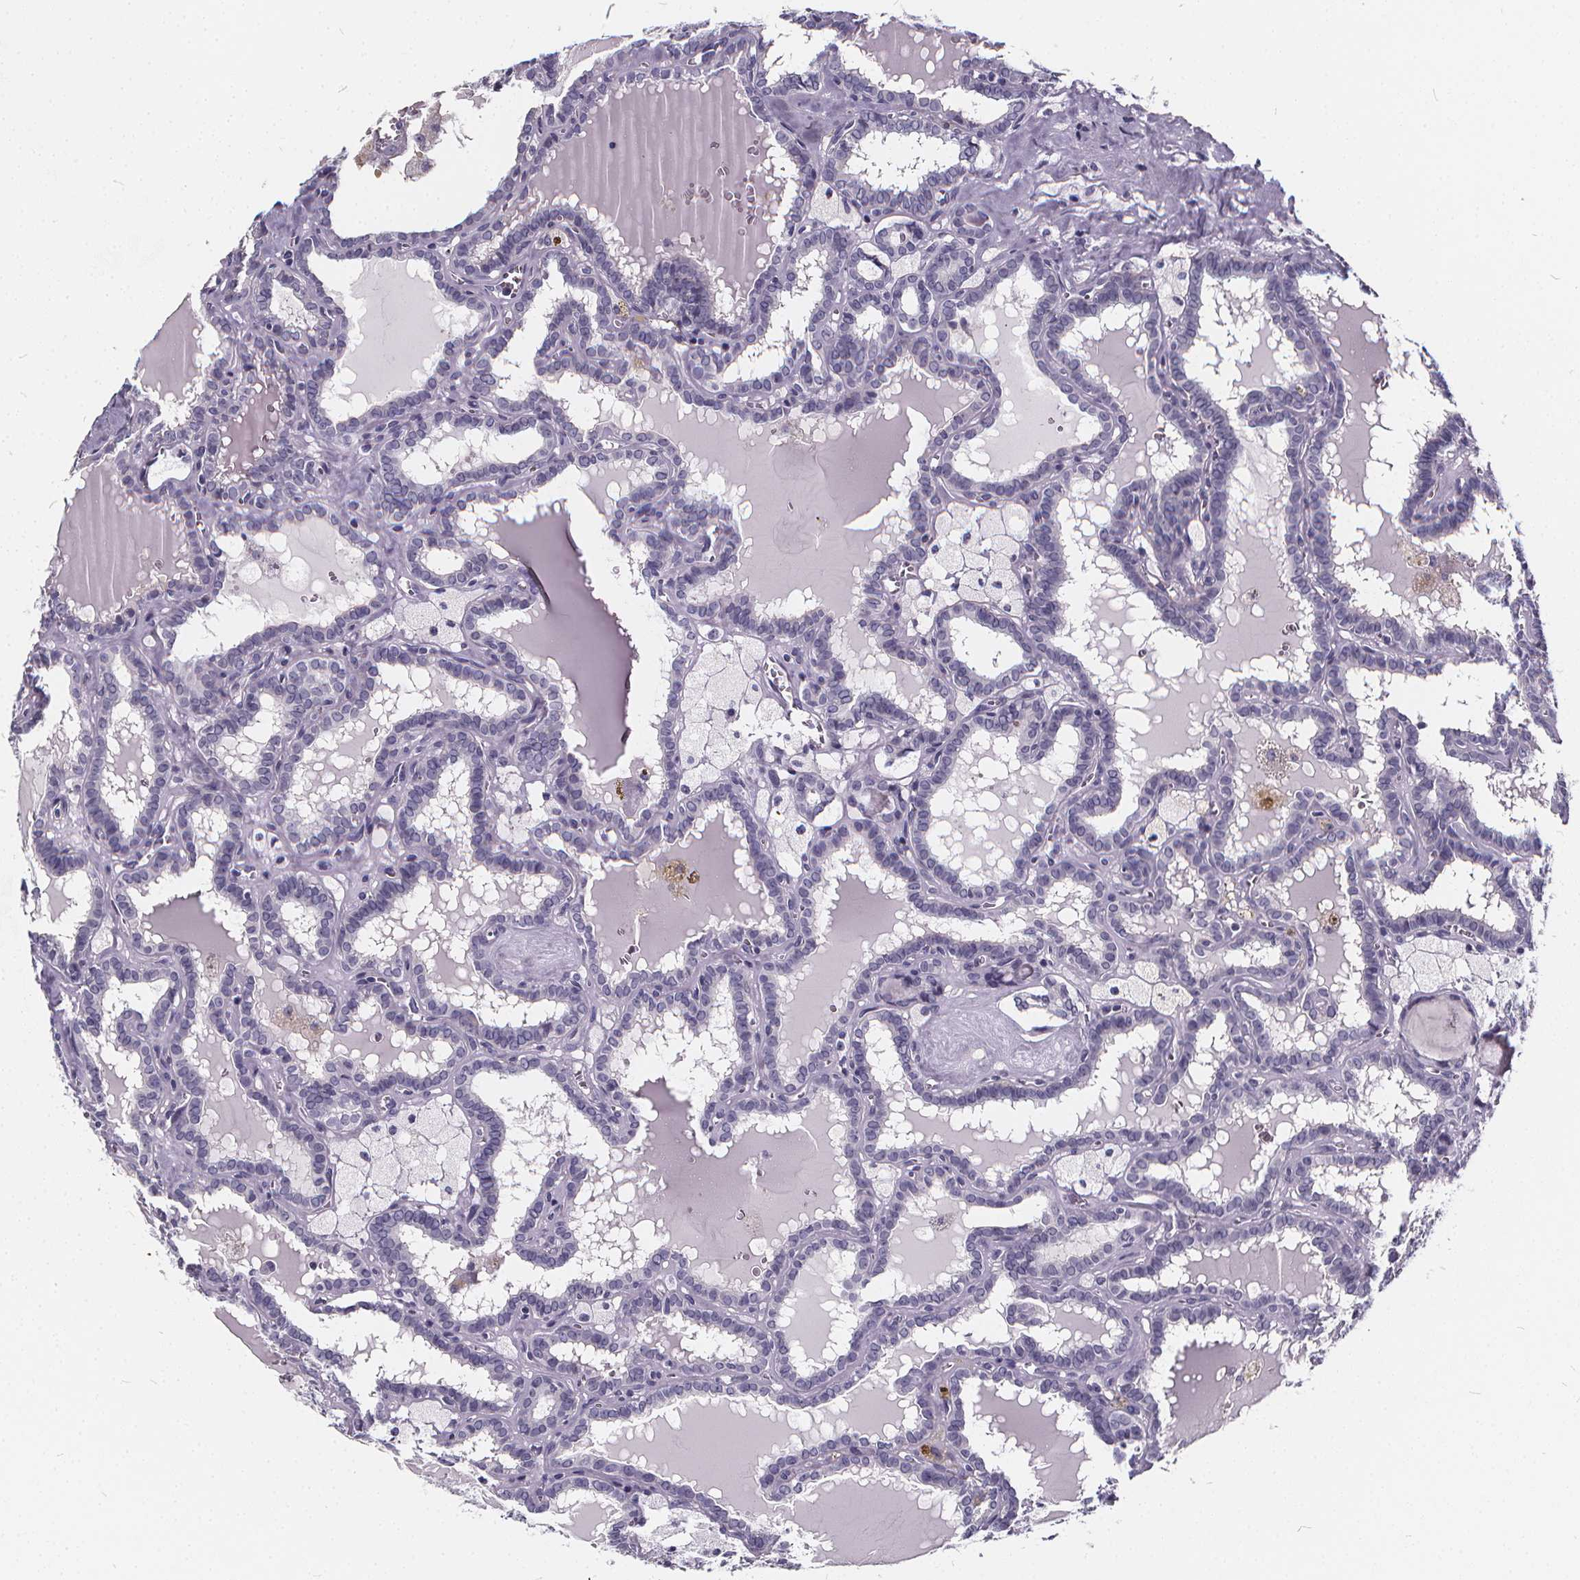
{"staining": {"intensity": "negative", "quantity": "none", "location": "none"}, "tissue": "thyroid cancer", "cell_type": "Tumor cells", "image_type": "cancer", "snomed": [{"axis": "morphology", "description": "Papillary adenocarcinoma, NOS"}, {"axis": "topography", "description": "Thyroid gland"}], "caption": "The IHC histopathology image has no significant expression in tumor cells of thyroid papillary adenocarcinoma tissue. (DAB (3,3'-diaminobenzidine) immunohistochemistry visualized using brightfield microscopy, high magnification).", "gene": "SPEF2", "patient": {"sex": "female", "age": 39}}